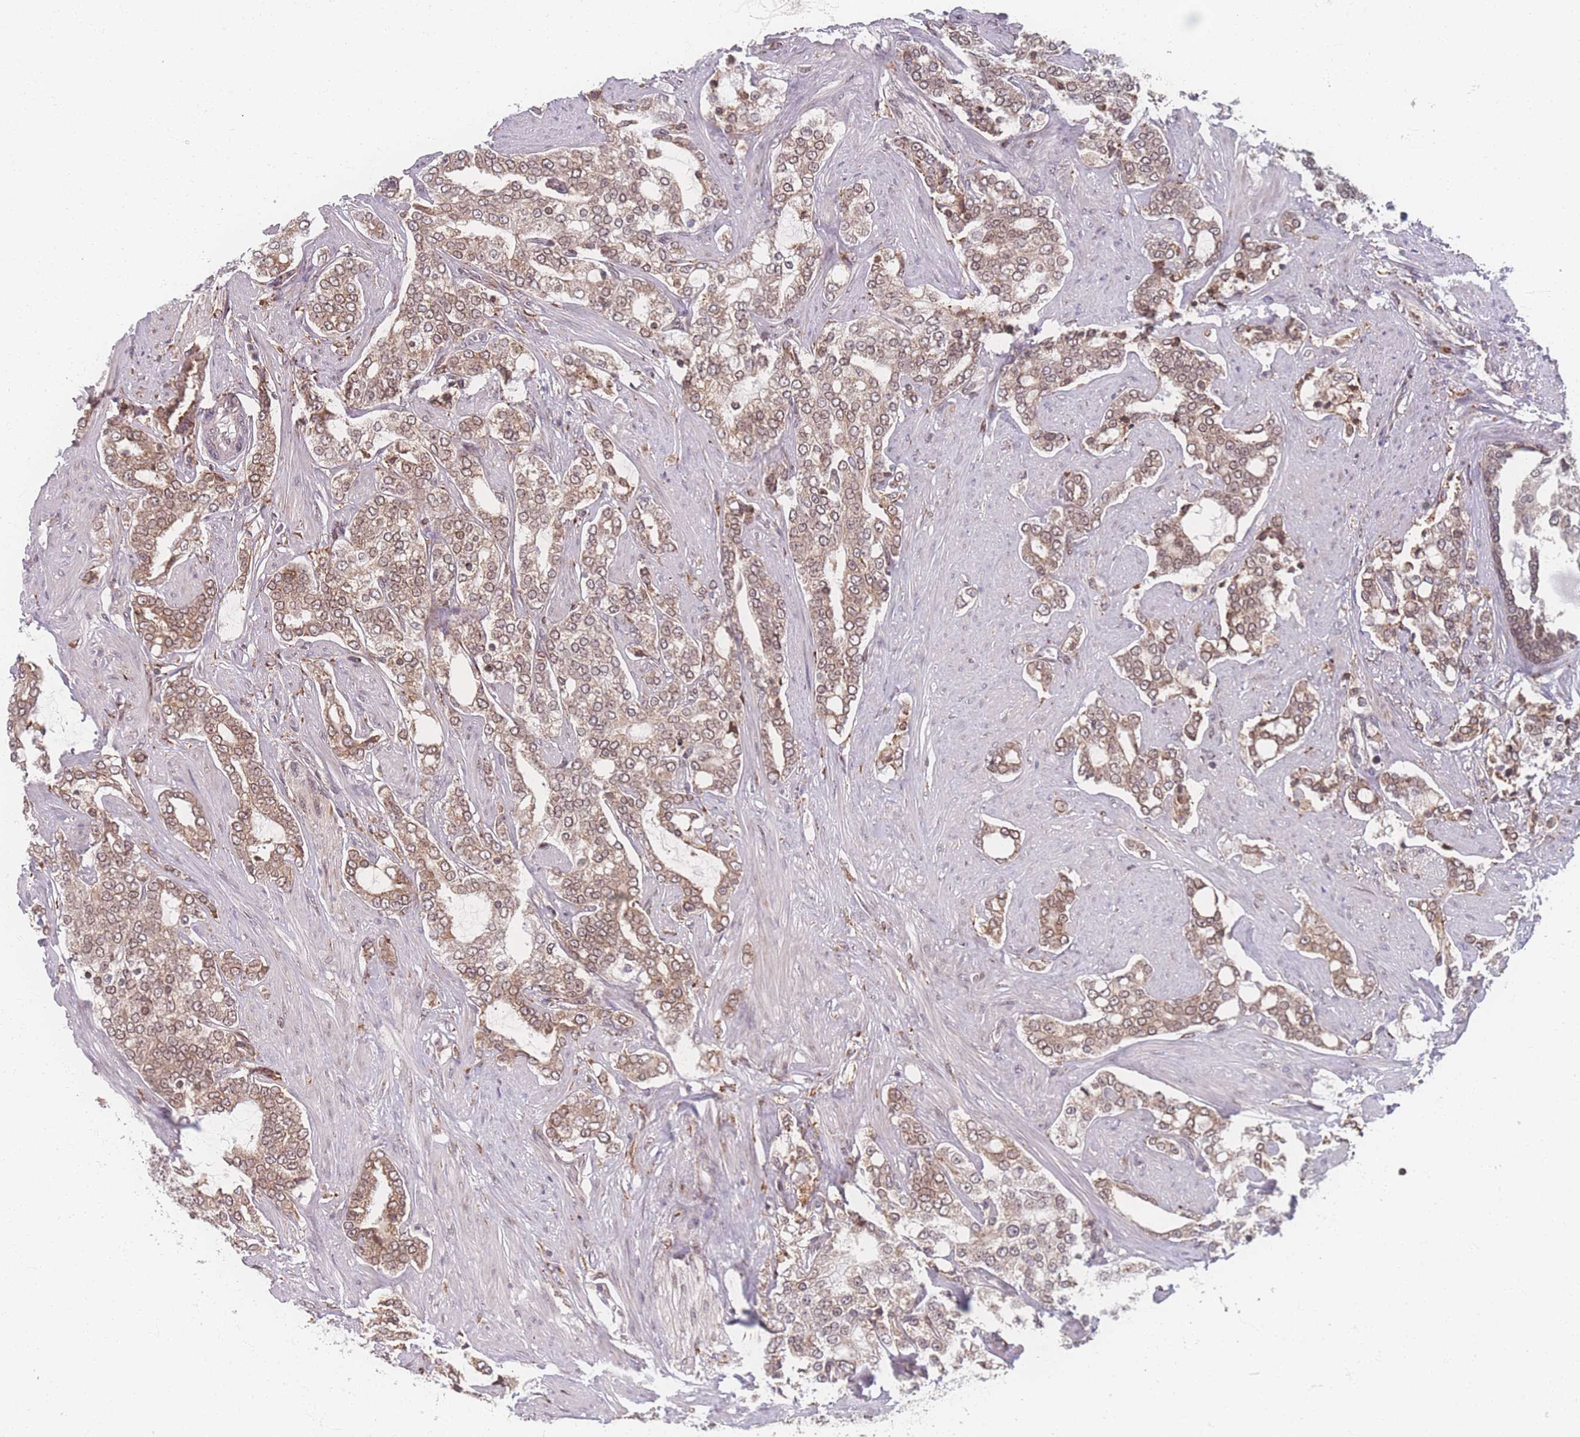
{"staining": {"intensity": "weak", "quantity": "25%-75%", "location": "cytoplasmic/membranous,nuclear"}, "tissue": "prostate cancer", "cell_type": "Tumor cells", "image_type": "cancer", "snomed": [{"axis": "morphology", "description": "Adenocarcinoma, High grade"}, {"axis": "topography", "description": "Prostate"}], "caption": "Adenocarcinoma (high-grade) (prostate) stained with immunohistochemistry (IHC) reveals weak cytoplasmic/membranous and nuclear positivity in approximately 25%-75% of tumor cells.", "gene": "ZC3H13", "patient": {"sex": "male", "age": 64}}